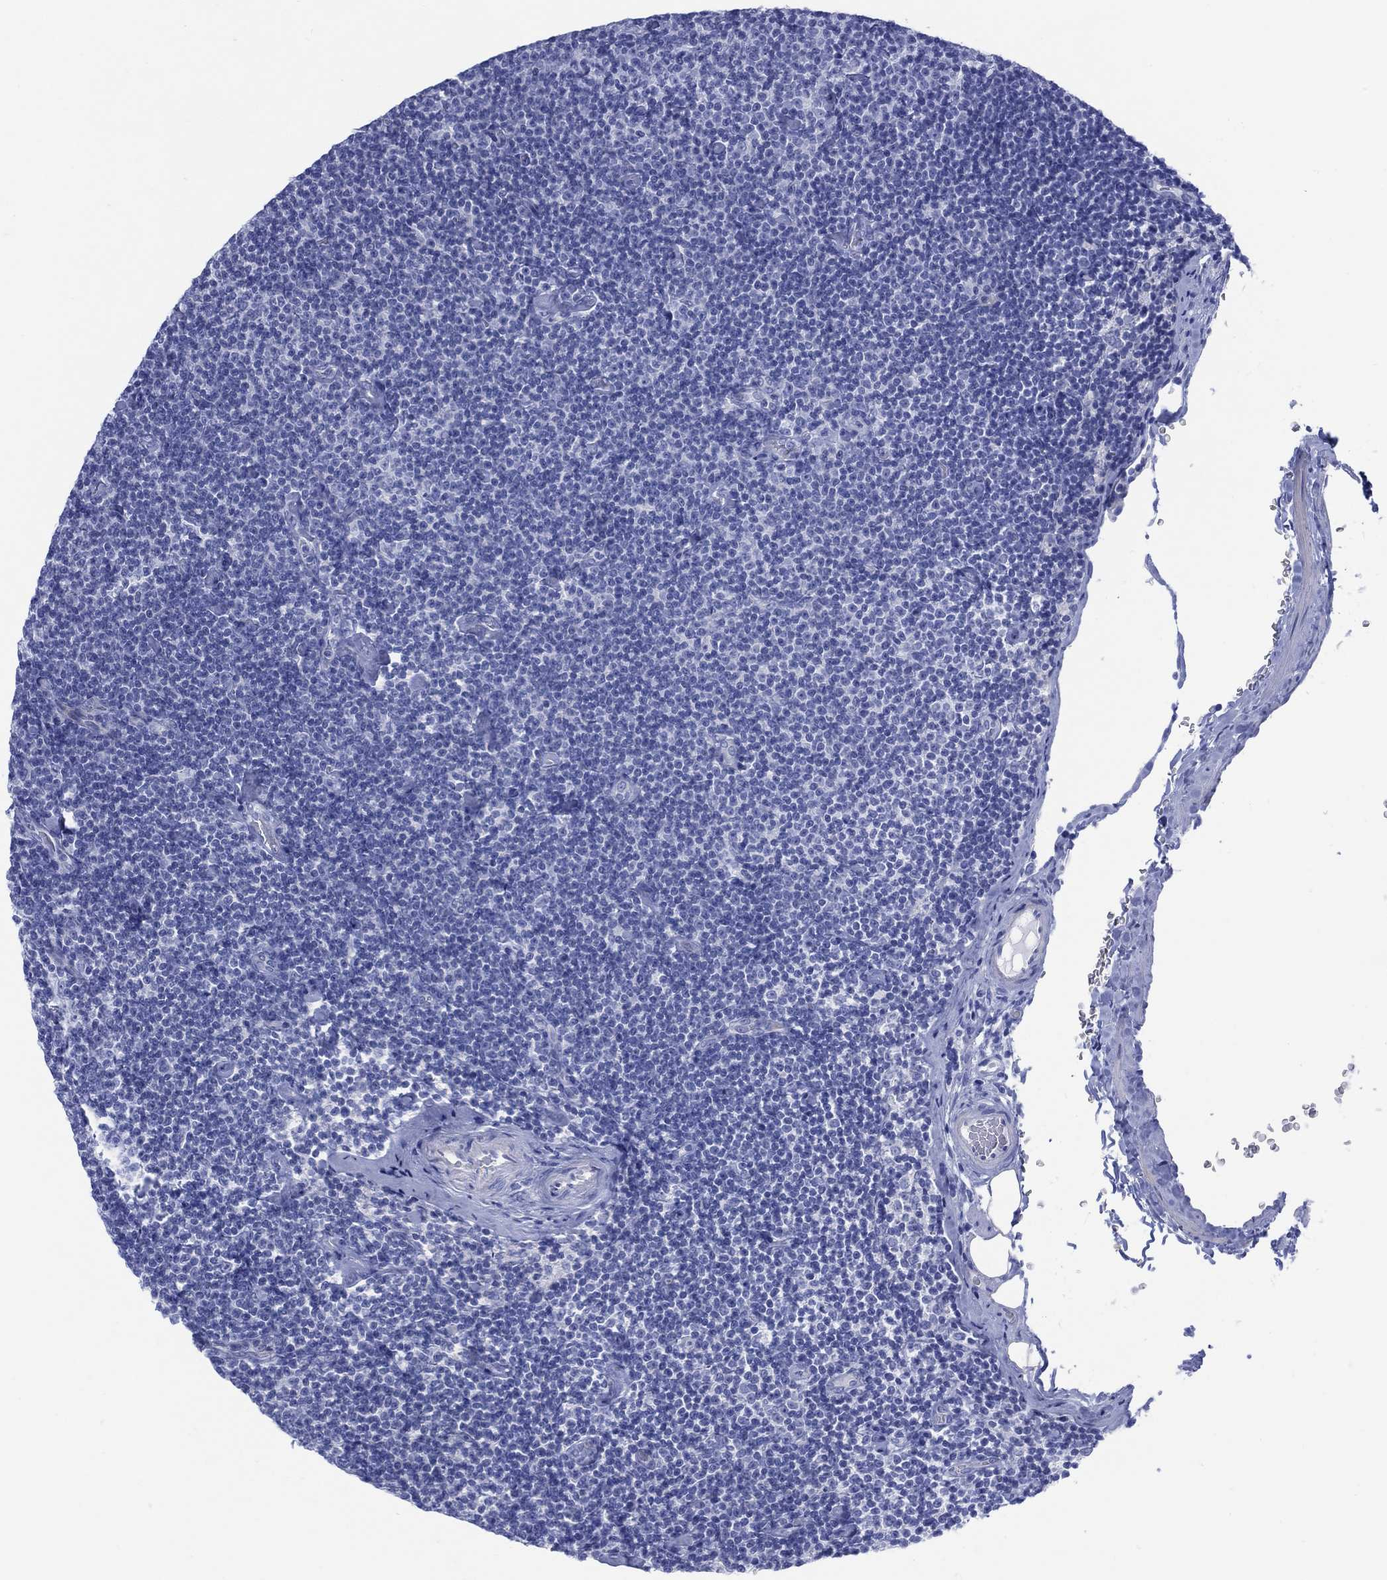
{"staining": {"intensity": "negative", "quantity": "none", "location": "none"}, "tissue": "lymphoma", "cell_type": "Tumor cells", "image_type": "cancer", "snomed": [{"axis": "morphology", "description": "Malignant lymphoma, non-Hodgkin's type, Low grade"}, {"axis": "topography", "description": "Lymph node"}], "caption": "A high-resolution histopathology image shows immunohistochemistry staining of lymphoma, which shows no significant positivity in tumor cells. (DAB (3,3'-diaminobenzidine) IHC visualized using brightfield microscopy, high magnification).", "gene": "LRRD1", "patient": {"sex": "male", "age": 81}}